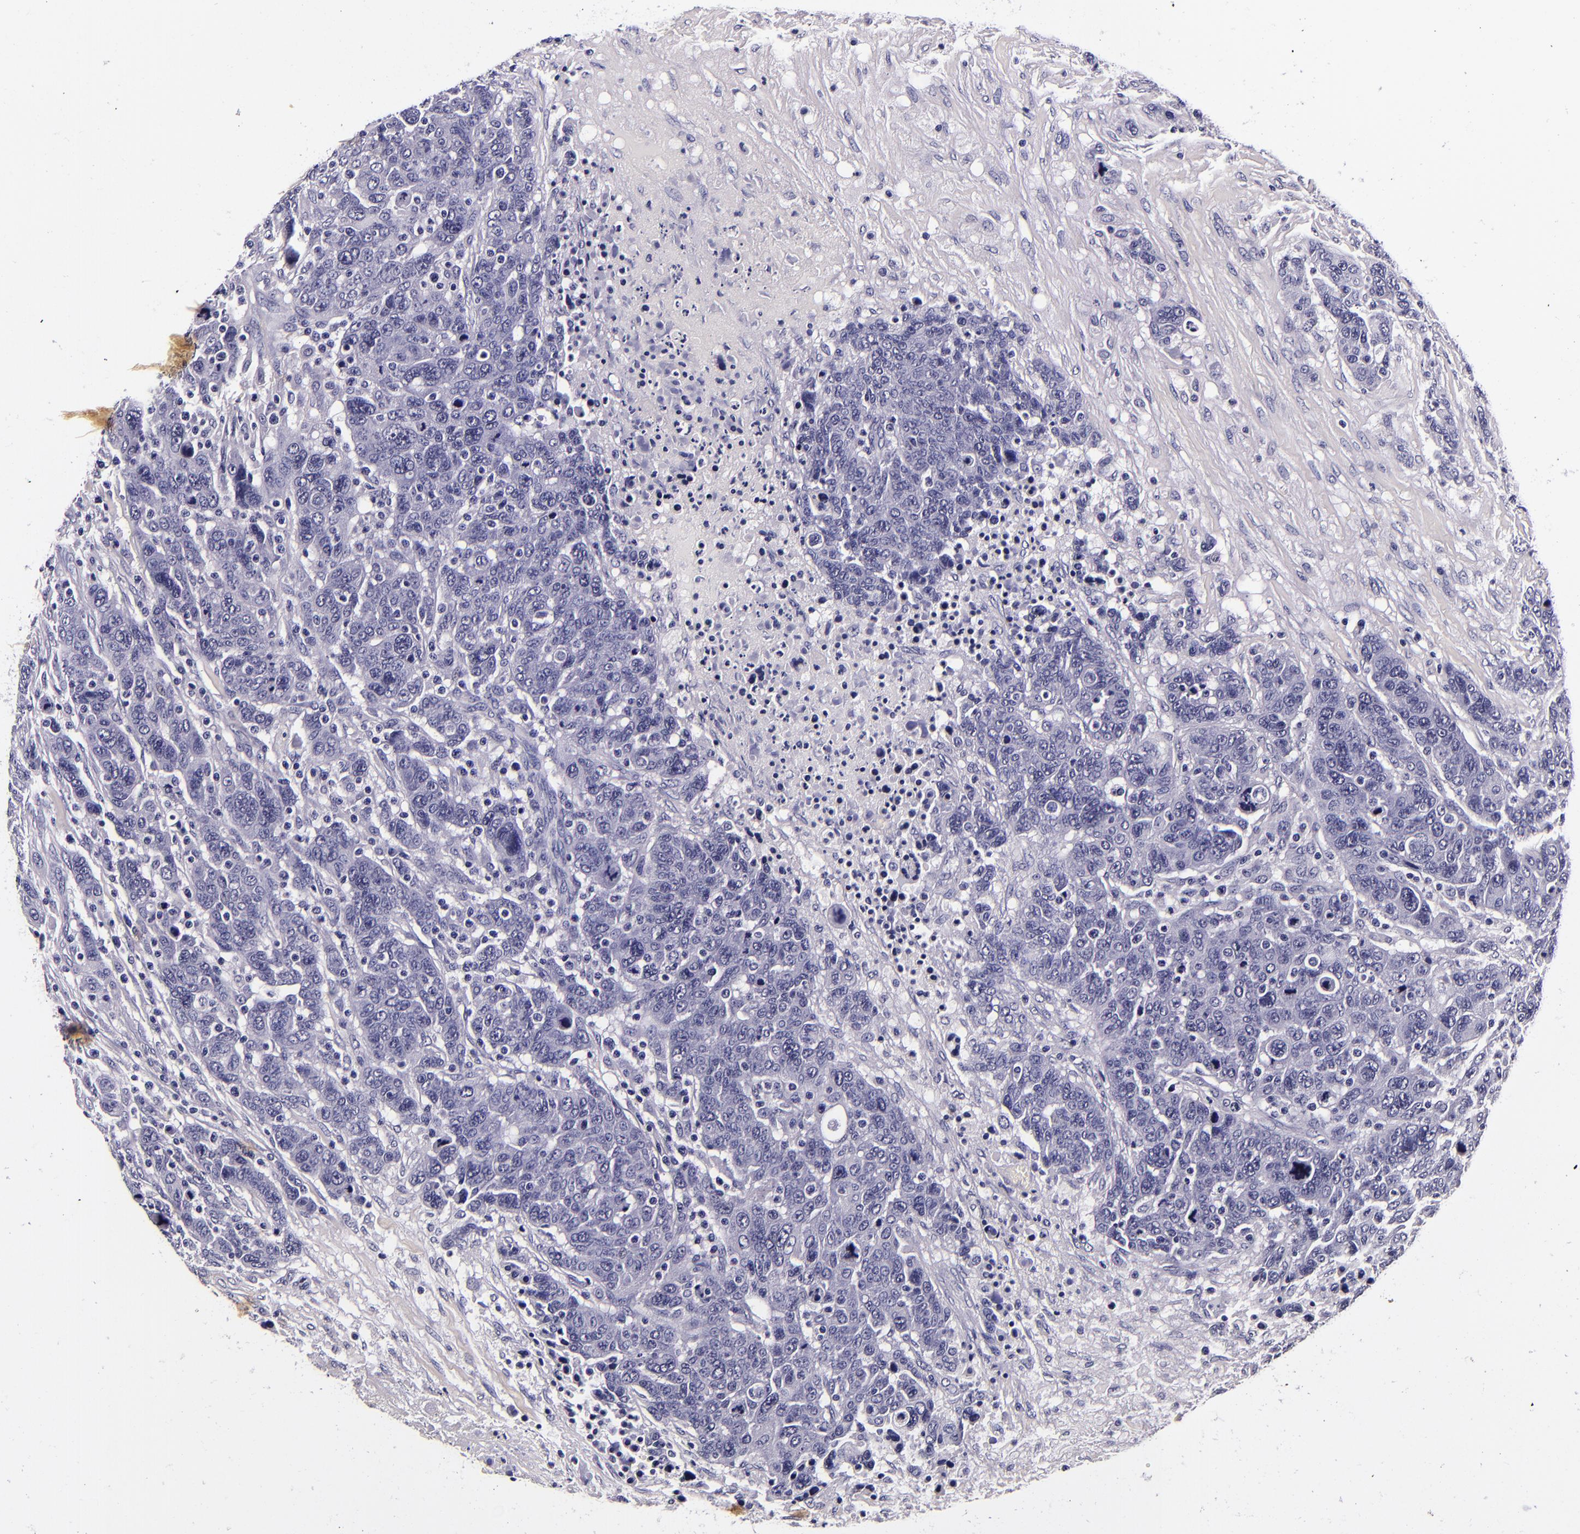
{"staining": {"intensity": "negative", "quantity": "none", "location": "none"}, "tissue": "breast cancer", "cell_type": "Tumor cells", "image_type": "cancer", "snomed": [{"axis": "morphology", "description": "Duct carcinoma"}, {"axis": "topography", "description": "Breast"}], "caption": "Tumor cells are negative for brown protein staining in infiltrating ductal carcinoma (breast).", "gene": "FBN1", "patient": {"sex": "female", "age": 37}}